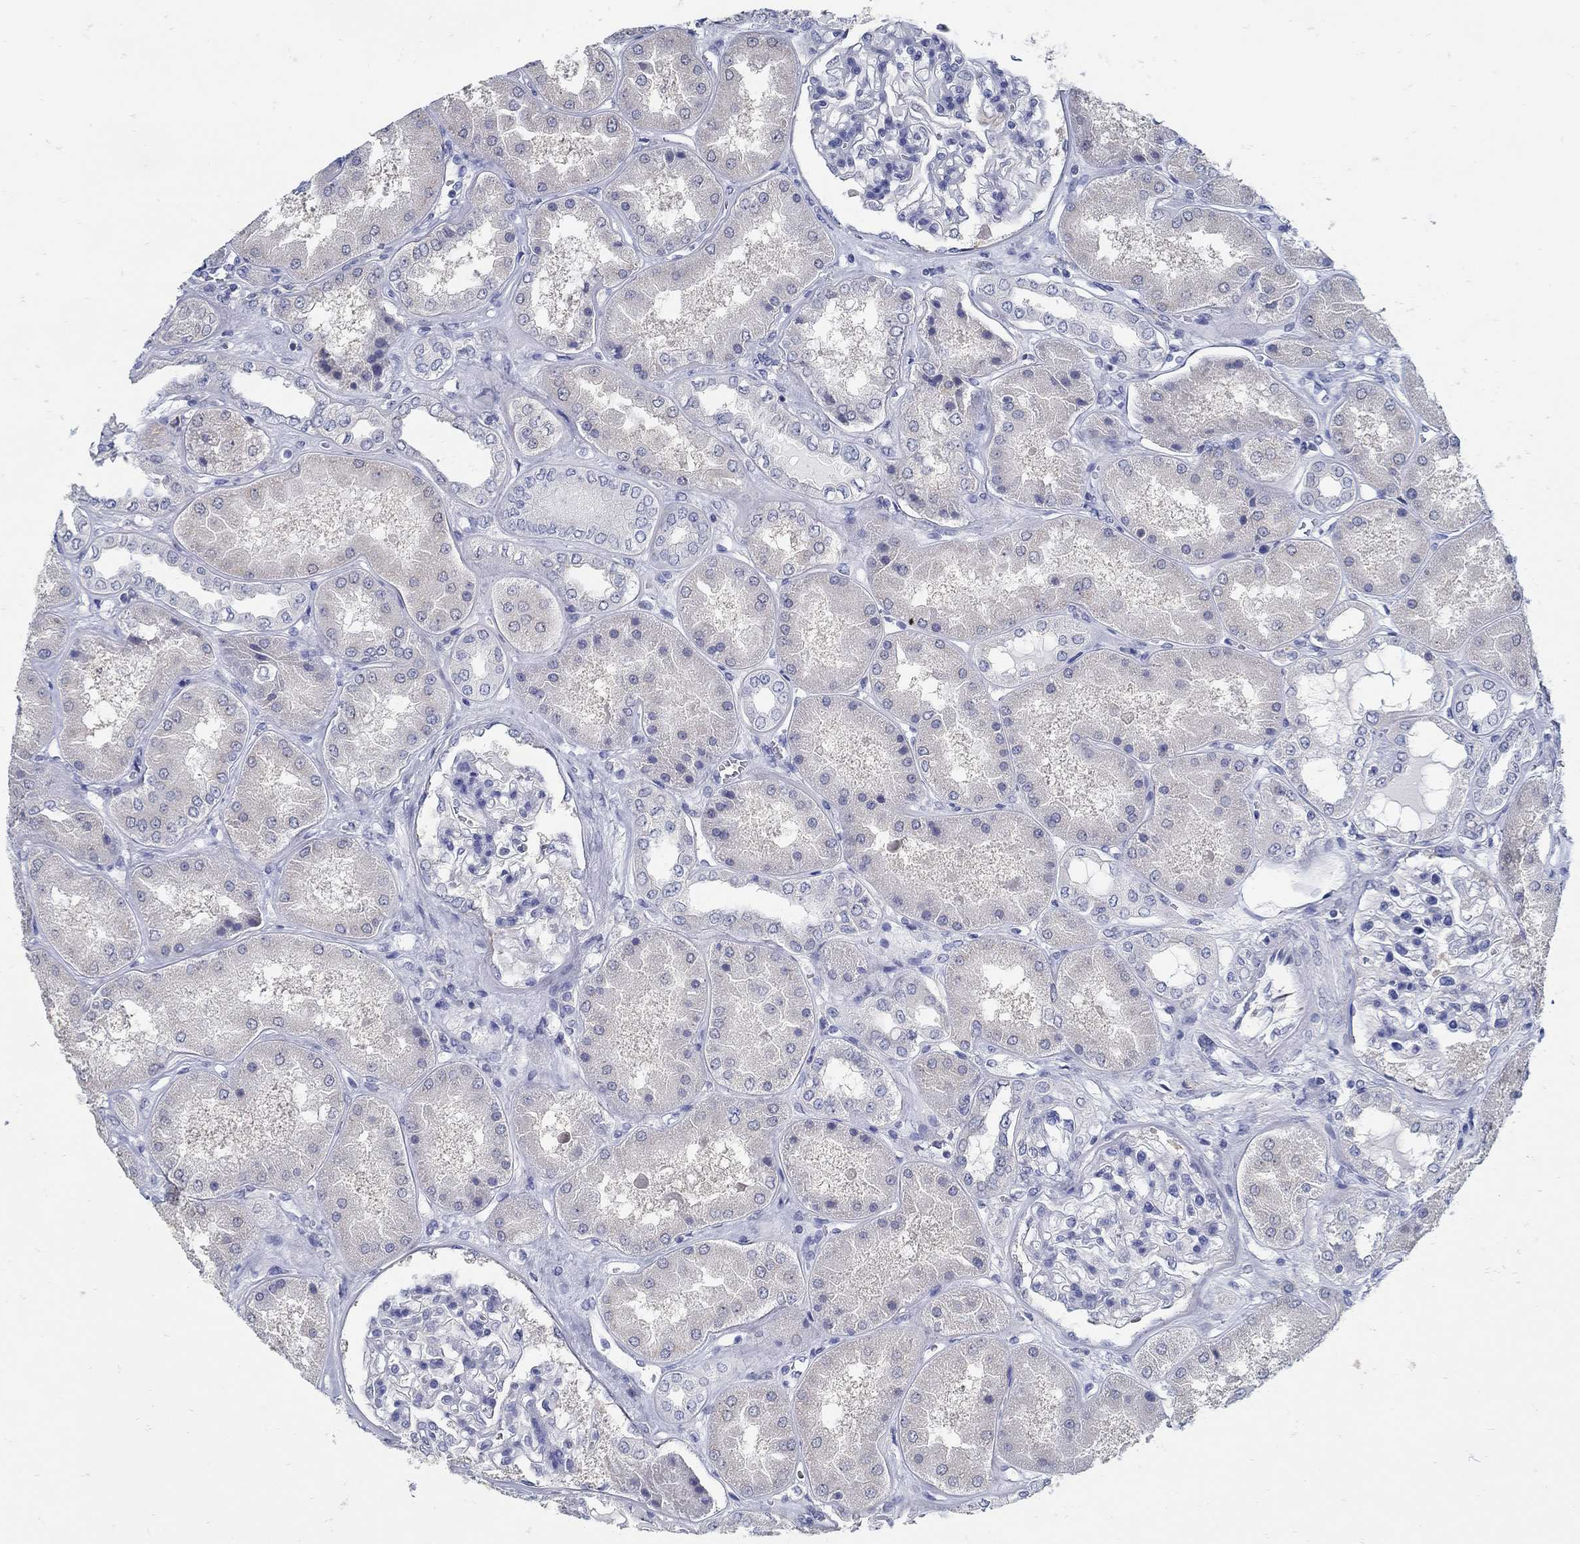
{"staining": {"intensity": "negative", "quantity": "none", "location": "none"}, "tissue": "kidney", "cell_type": "Cells in glomeruli", "image_type": "normal", "snomed": [{"axis": "morphology", "description": "Normal tissue, NOS"}, {"axis": "topography", "description": "Kidney"}], "caption": "The photomicrograph displays no significant expression in cells in glomeruli of kidney.", "gene": "ZFAND4", "patient": {"sex": "female", "age": 56}}